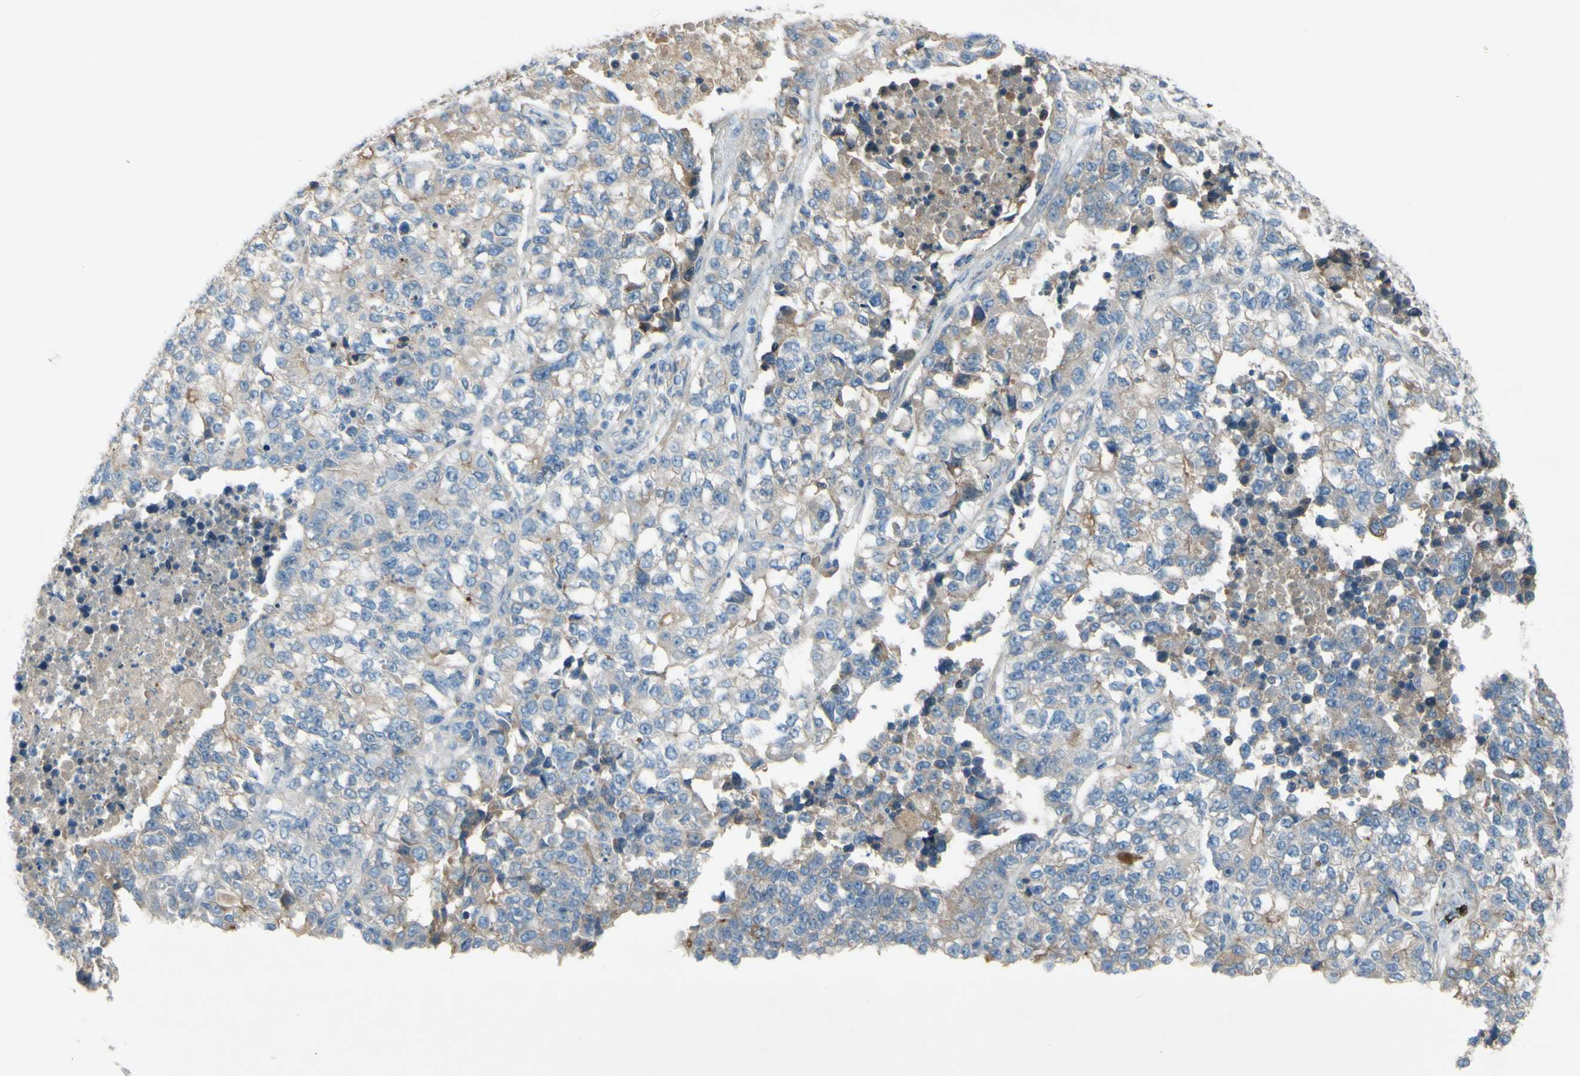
{"staining": {"intensity": "weak", "quantity": "25%-75%", "location": "cytoplasmic/membranous"}, "tissue": "lung cancer", "cell_type": "Tumor cells", "image_type": "cancer", "snomed": [{"axis": "morphology", "description": "Adenocarcinoma, NOS"}, {"axis": "topography", "description": "Lung"}], "caption": "Immunohistochemistry of human lung cancer demonstrates low levels of weak cytoplasmic/membranous positivity in approximately 25%-75% of tumor cells. (brown staining indicates protein expression, while blue staining denotes nuclei).", "gene": "ATRN", "patient": {"sex": "male", "age": 49}}